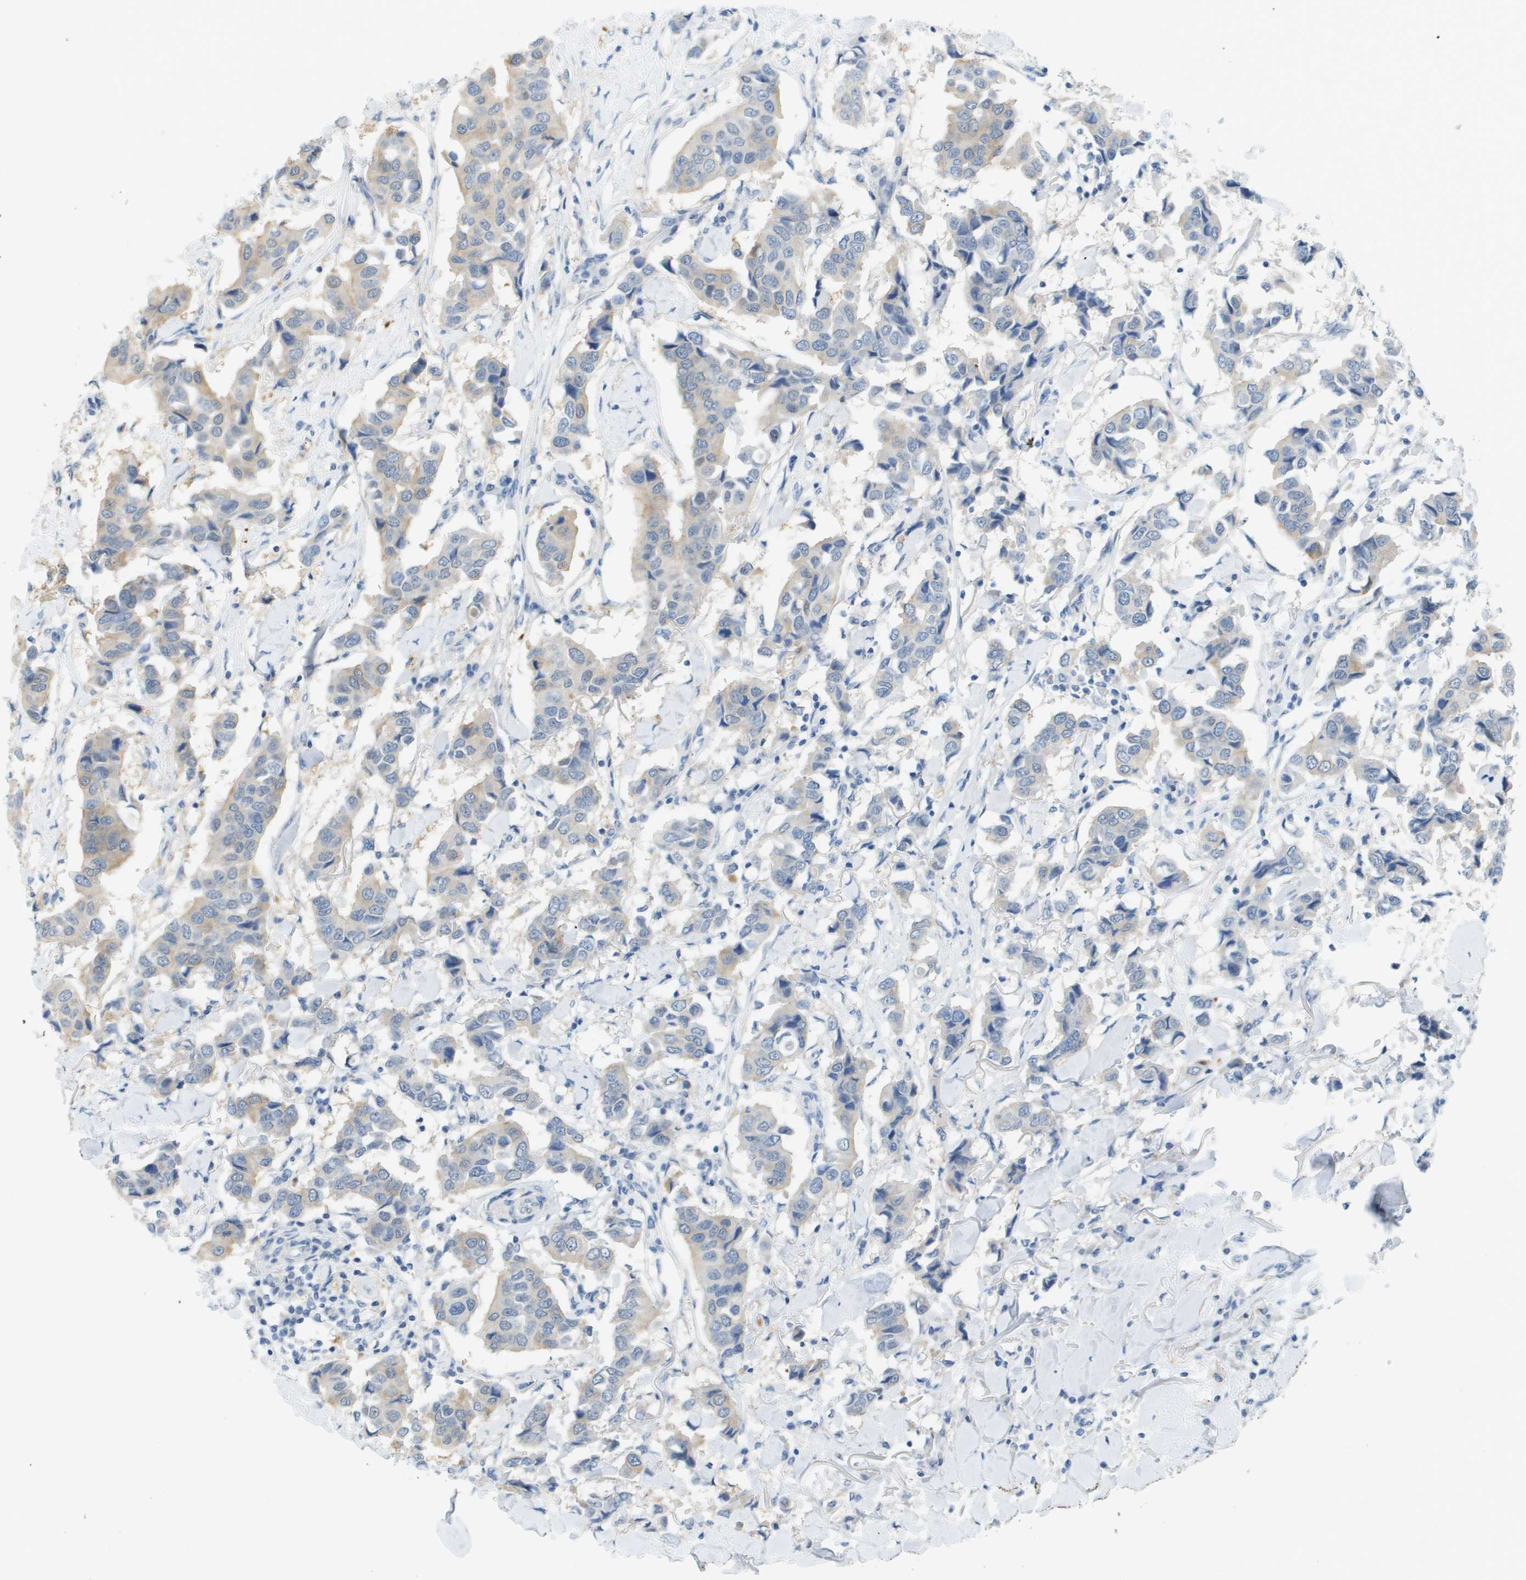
{"staining": {"intensity": "weak", "quantity": "<25%", "location": "cytoplasmic/membranous"}, "tissue": "breast cancer", "cell_type": "Tumor cells", "image_type": "cancer", "snomed": [{"axis": "morphology", "description": "Duct carcinoma"}, {"axis": "topography", "description": "Breast"}], "caption": "A high-resolution photomicrograph shows IHC staining of breast cancer, which shows no significant expression in tumor cells.", "gene": "CUL9", "patient": {"sex": "female", "age": 80}}